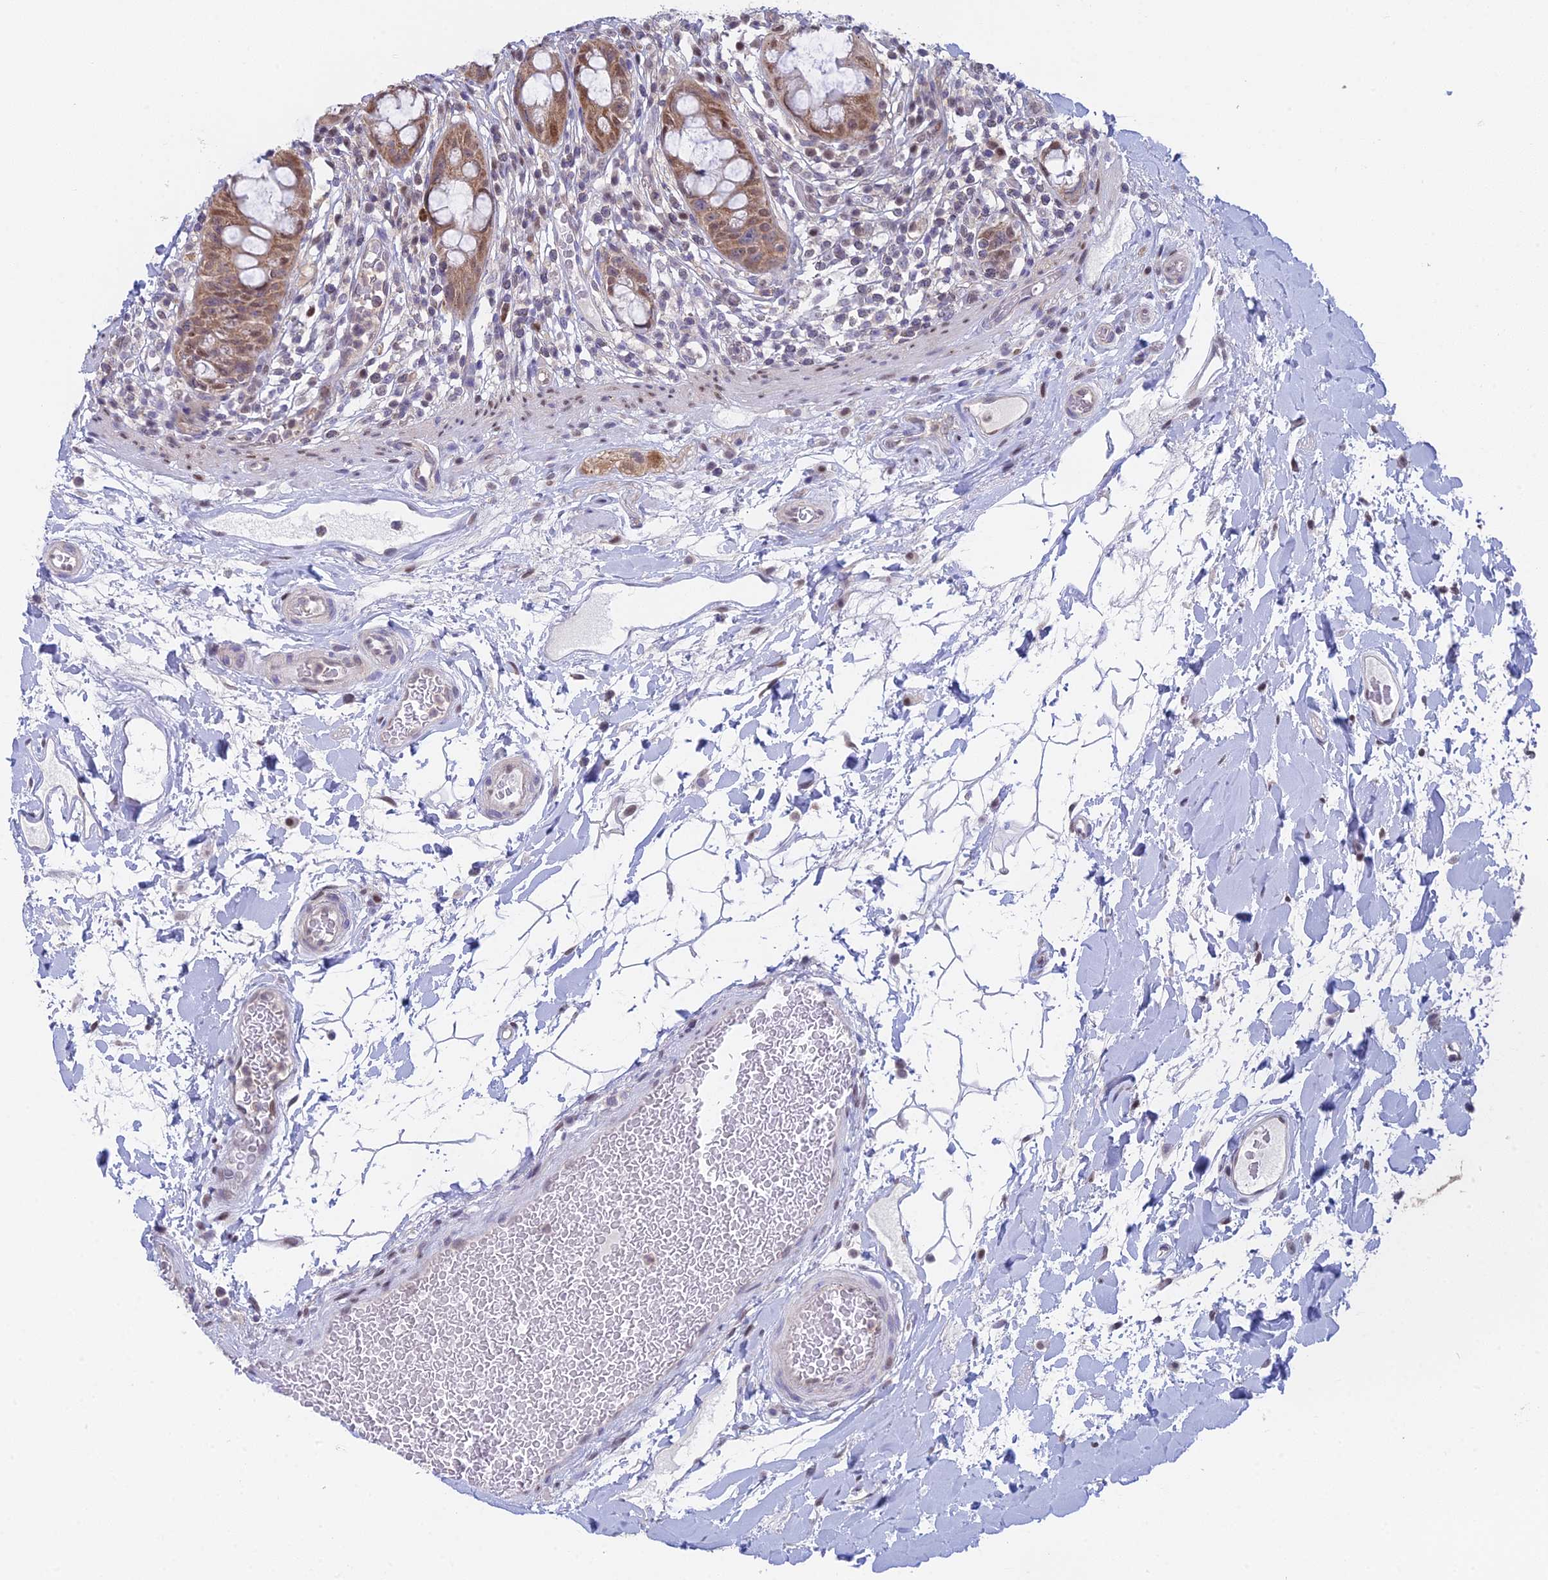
{"staining": {"intensity": "moderate", "quantity": ">75%", "location": "cytoplasmic/membranous,nuclear"}, "tissue": "rectum", "cell_type": "Glandular cells", "image_type": "normal", "snomed": [{"axis": "morphology", "description": "Normal tissue, NOS"}, {"axis": "topography", "description": "Rectum"}], "caption": "A medium amount of moderate cytoplasmic/membranous,nuclear staining is identified in about >75% of glandular cells in unremarkable rectum. (IHC, brightfield microscopy, high magnification).", "gene": "MRPL17", "patient": {"sex": "female", "age": 57}}